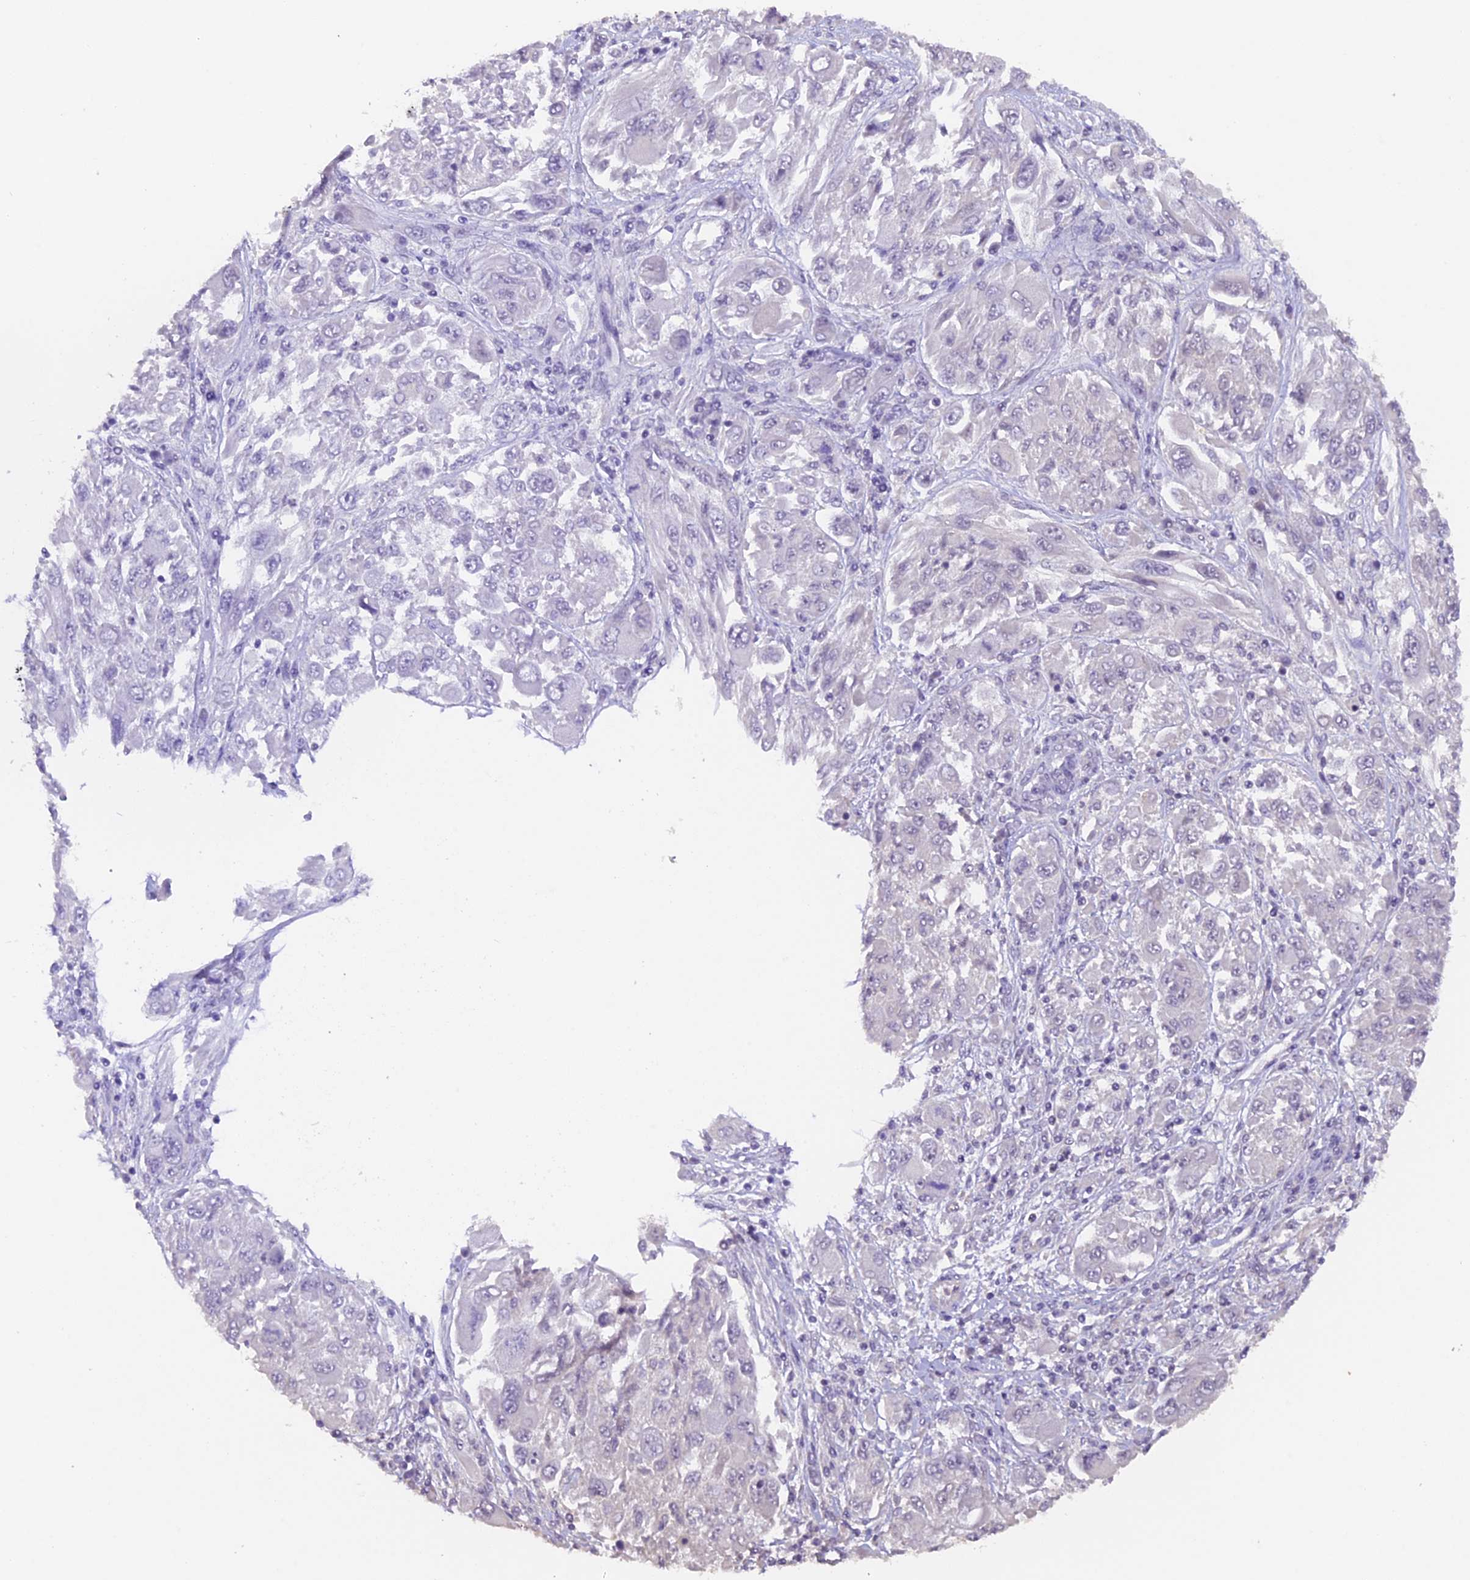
{"staining": {"intensity": "negative", "quantity": "none", "location": "none"}, "tissue": "melanoma", "cell_type": "Tumor cells", "image_type": "cancer", "snomed": [{"axis": "morphology", "description": "Malignant melanoma, NOS"}, {"axis": "topography", "description": "Skin"}], "caption": "Immunohistochemical staining of malignant melanoma displays no significant expression in tumor cells.", "gene": "GNB5", "patient": {"sex": "female", "age": 91}}